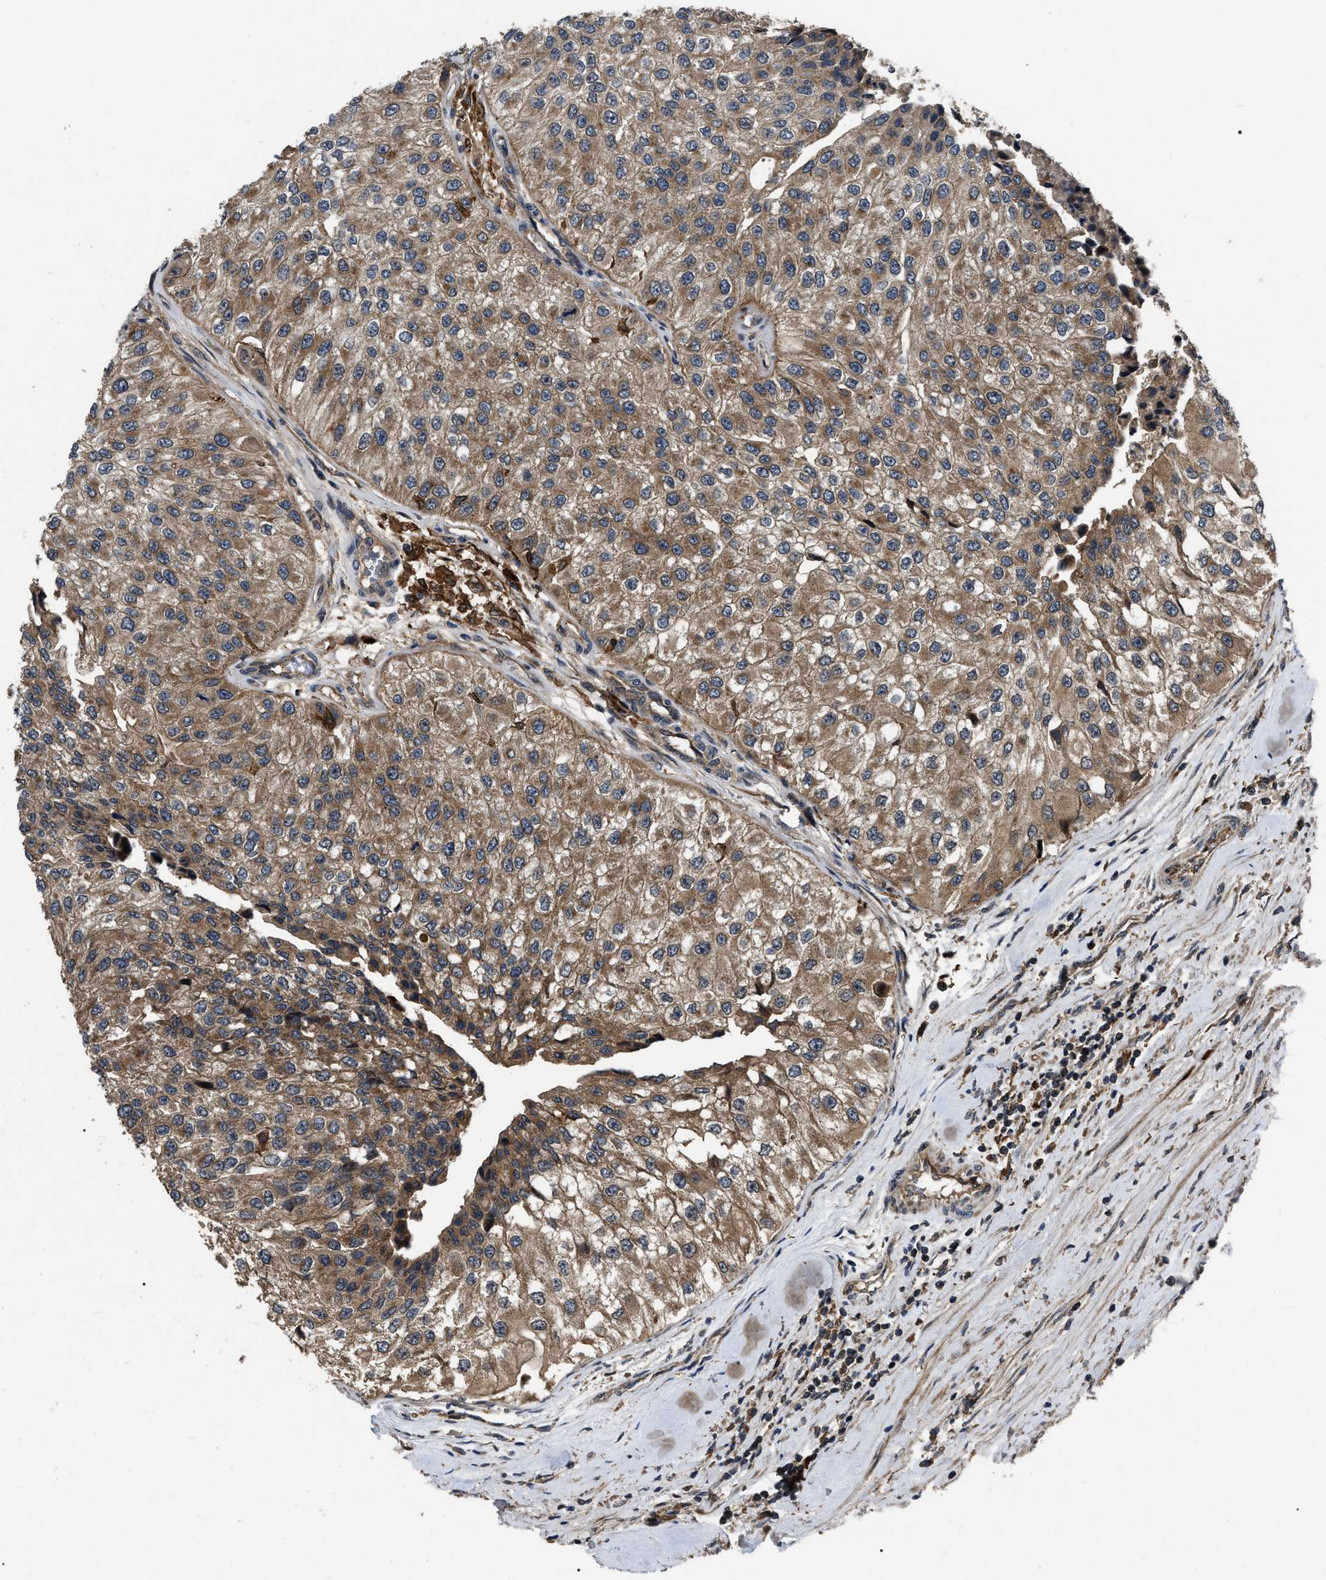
{"staining": {"intensity": "moderate", "quantity": ">75%", "location": "cytoplasmic/membranous"}, "tissue": "urothelial cancer", "cell_type": "Tumor cells", "image_type": "cancer", "snomed": [{"axis": "morphology", "description": "Urothelial carcinoma, High grade"}, {"axis": "topography", "description": "Kidney"}, {"axis": "topography", "description": "Urinary bladder"}], "caption": "Immunohistochemistry (IHC) image of neoplastic tissue: human high-grade urothelial carcinoma stained using immunohistochemistry (IHC) shows medium levels of moderate protein expression localized specifically in the cytoplasmic/membranous of tumor cells, appearing as a cytoplasmic/membranous brown color.", "gene": "PPWD1", "patient": {"sex": "male", "age": 77}}